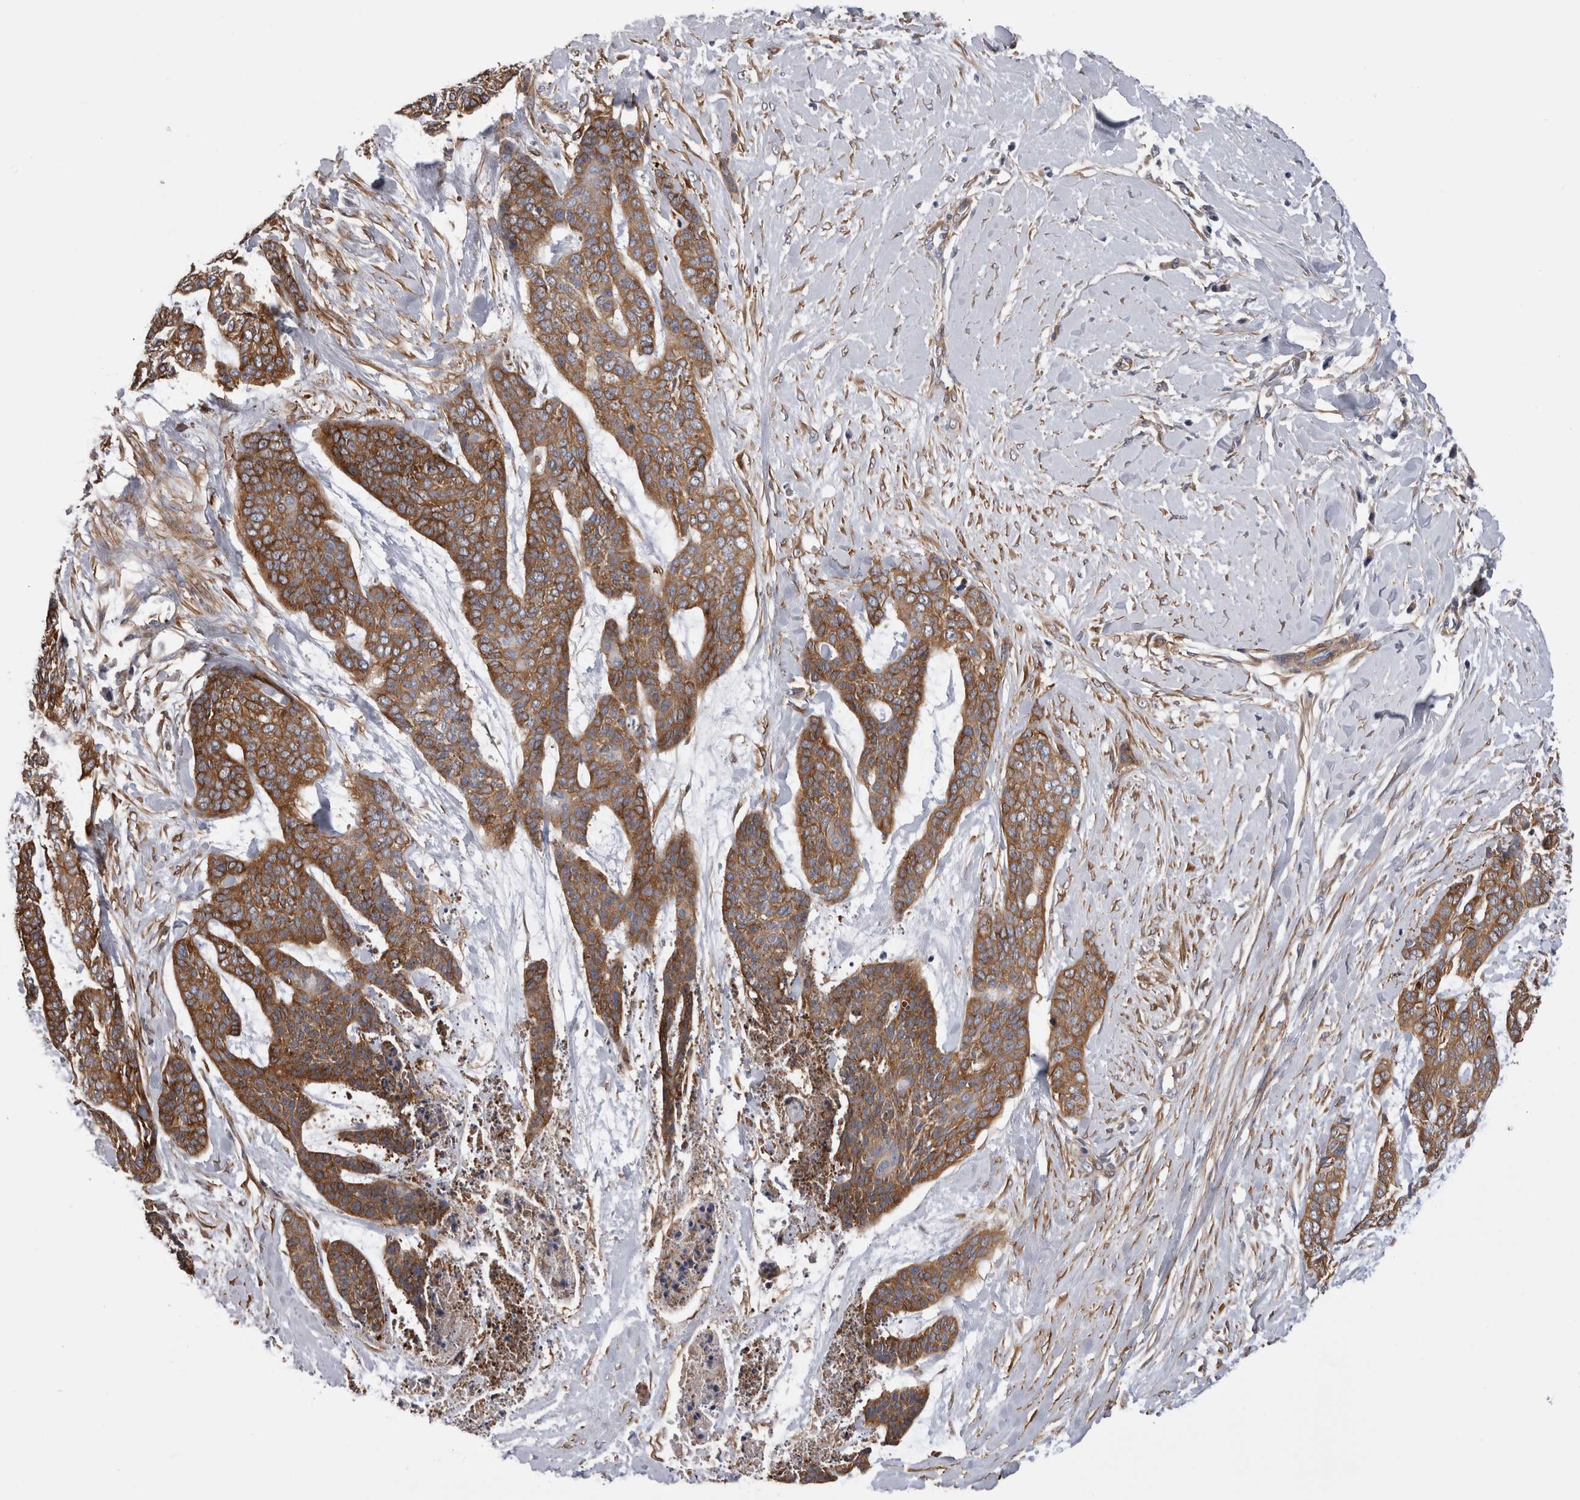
{"staining": {"intensity": "moderate", "quantity": ">75%", "location": "cytoplasmic/membranous"}, "tissue": "skin cancer", "cell_type": "Tumor cells", "image_type": "cancer", "snomed": [{"axis": "morphology", "description": "Basal cell carcinoma"}, {"axis": "topography", "description": "Skin"}], "caption": "Skin cancer stained with immunohistochemistry (IHC) displays moderate cytoplasmic/membranous positivity in about >75% of tumor cells. Nuclei are stained in blue.", "gene": "EPRS1", "patient": {"sex": "female", "age": 64}}